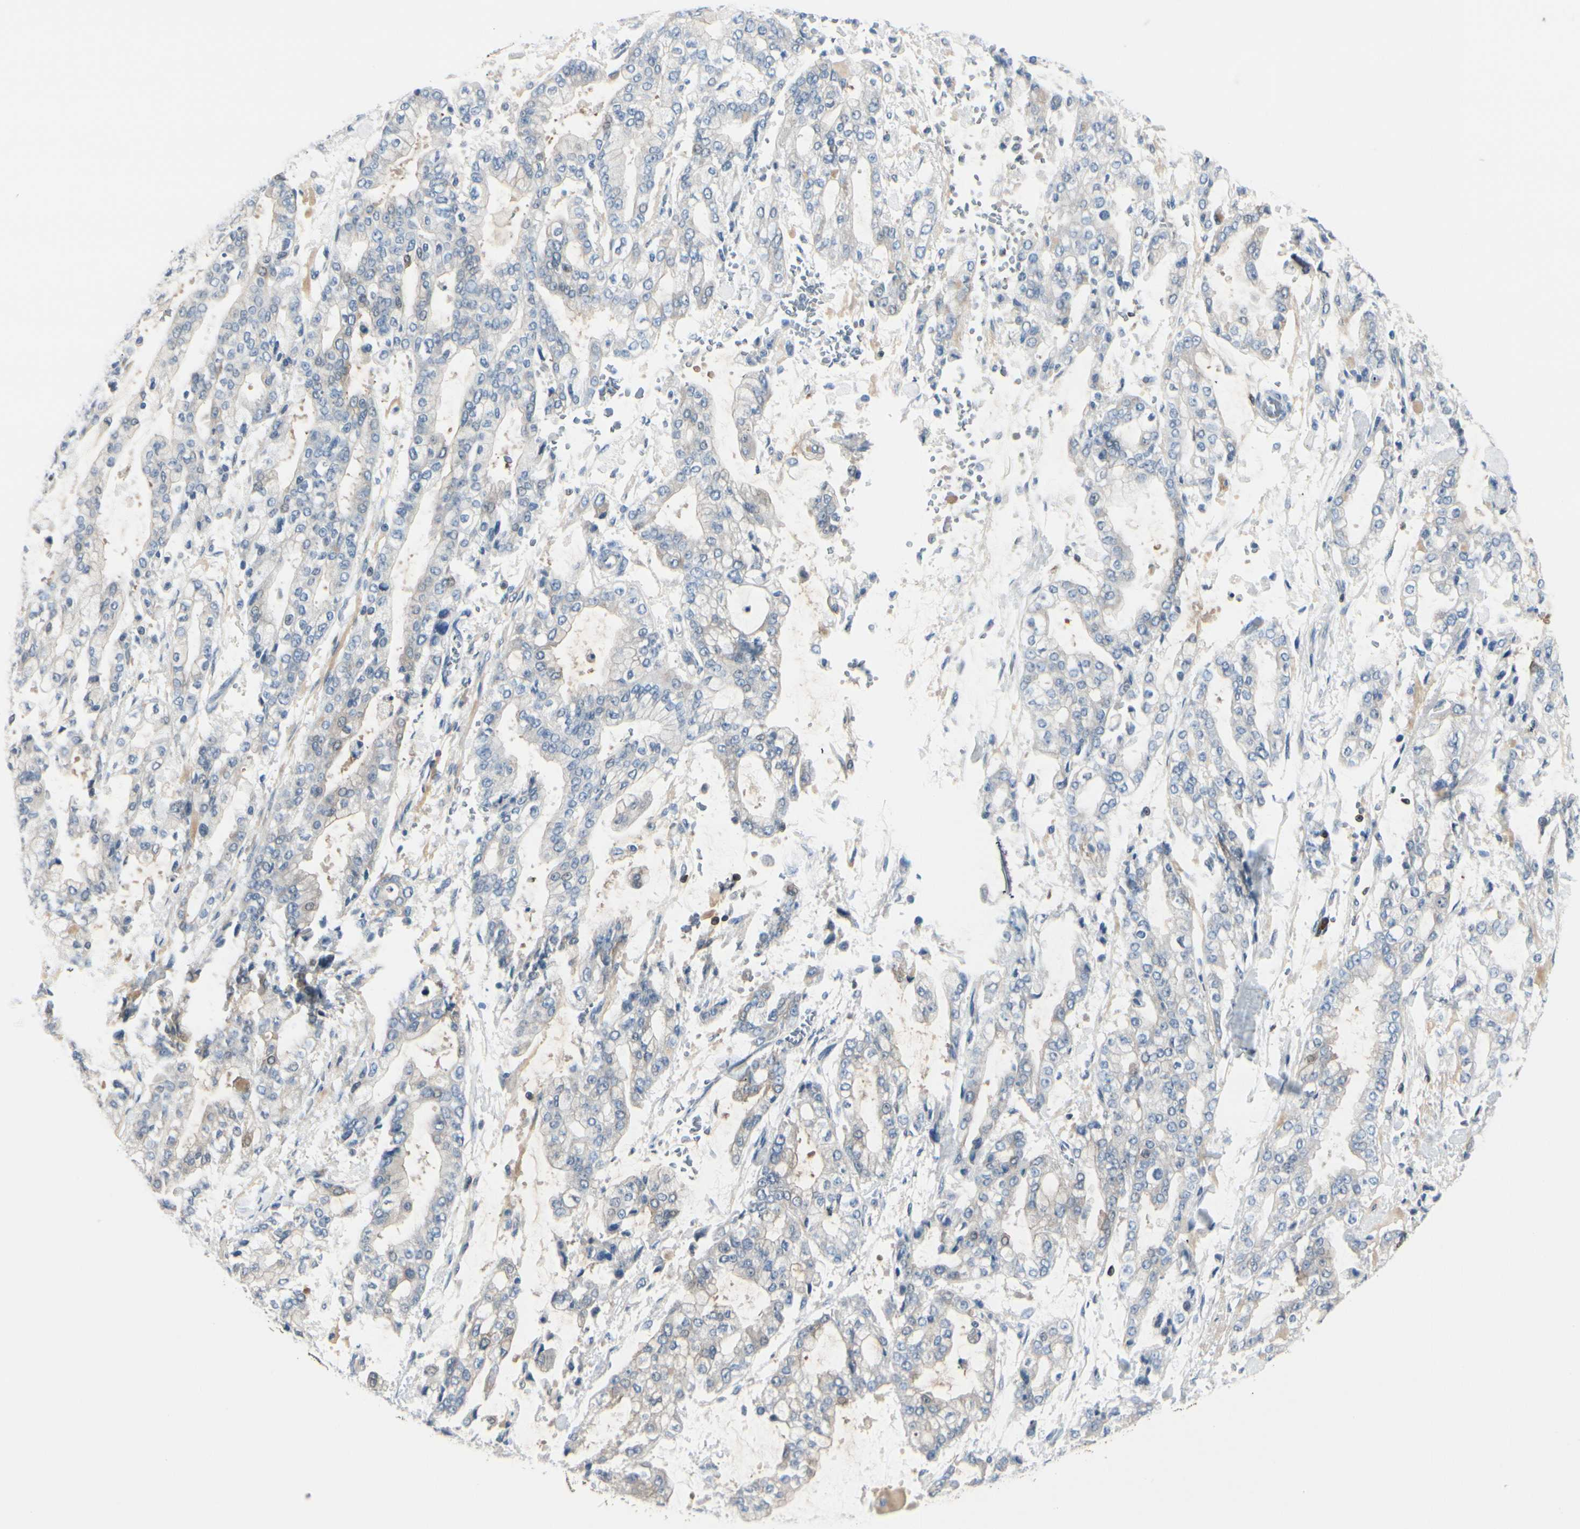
{"staining": {"intensity": "weak", "quantity": "25%-75%", "location": "cytoplasmic/membranous"}, "tissue": "stomach cancer", "cell_type": "Tumor cells", "image_type": "cancer", "snomed": [{"axis": "morphology", "description": "Normal tissue, NOS"}, {"axis": "morphology", "description": "Adenocarcinoma, NOS"}, {"axis": "topography", "description": "Stomach, upper"}, {"axis": "topography", "description": "Stomach"}], "caption": "Protein staining reveals weak cytoplasmic/membranous positivity in about 25%-75% of tumor cells in adenocarcinoma (stomach).", "gene": "SLC9A3R1", "patient": {"sex": "male", "age": 76}}